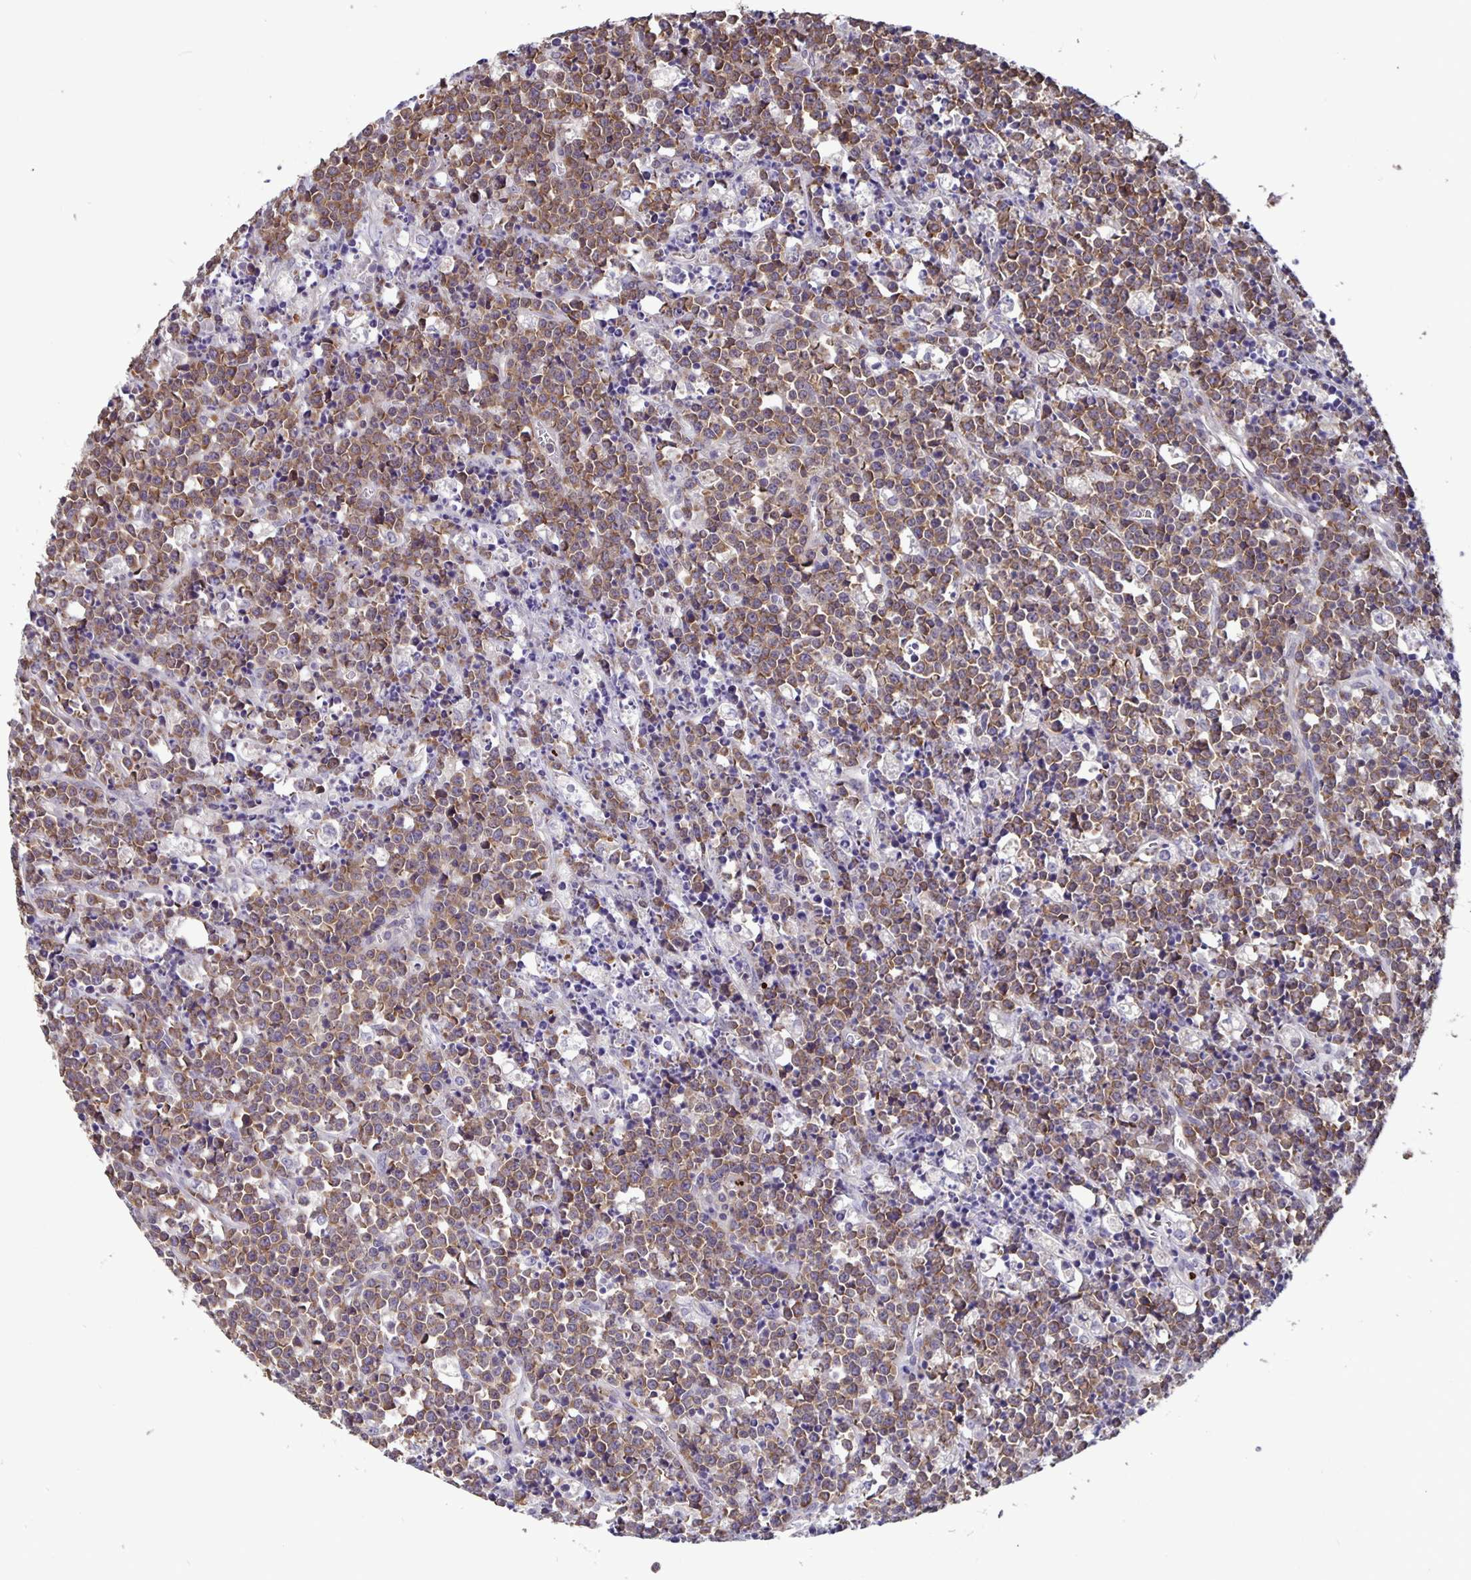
{"staining": {"intensity": "moderate", "quantity": ">75%", "location": "cytoplasmic/membranous"}, "tissue": "lymphoma", "cell_type": "Tumor cells", "image_type": "cancer", "snomed": [{"axis": "morphology", "description": "Malignant lymphoma, non-Hodgkin's type, High grade"}, {"axis": "topography", "description": "Ovary"}], "caption": "High-grade malignant lymphoma, non-Hodgkin's type was stained to show a protein in brown. There is medium levels of moderate cytoplasmic/membranous expression in about >75% of tumor cells.", "gene": "FEM1C", "patient": {"sex": "female", "age": 56}}